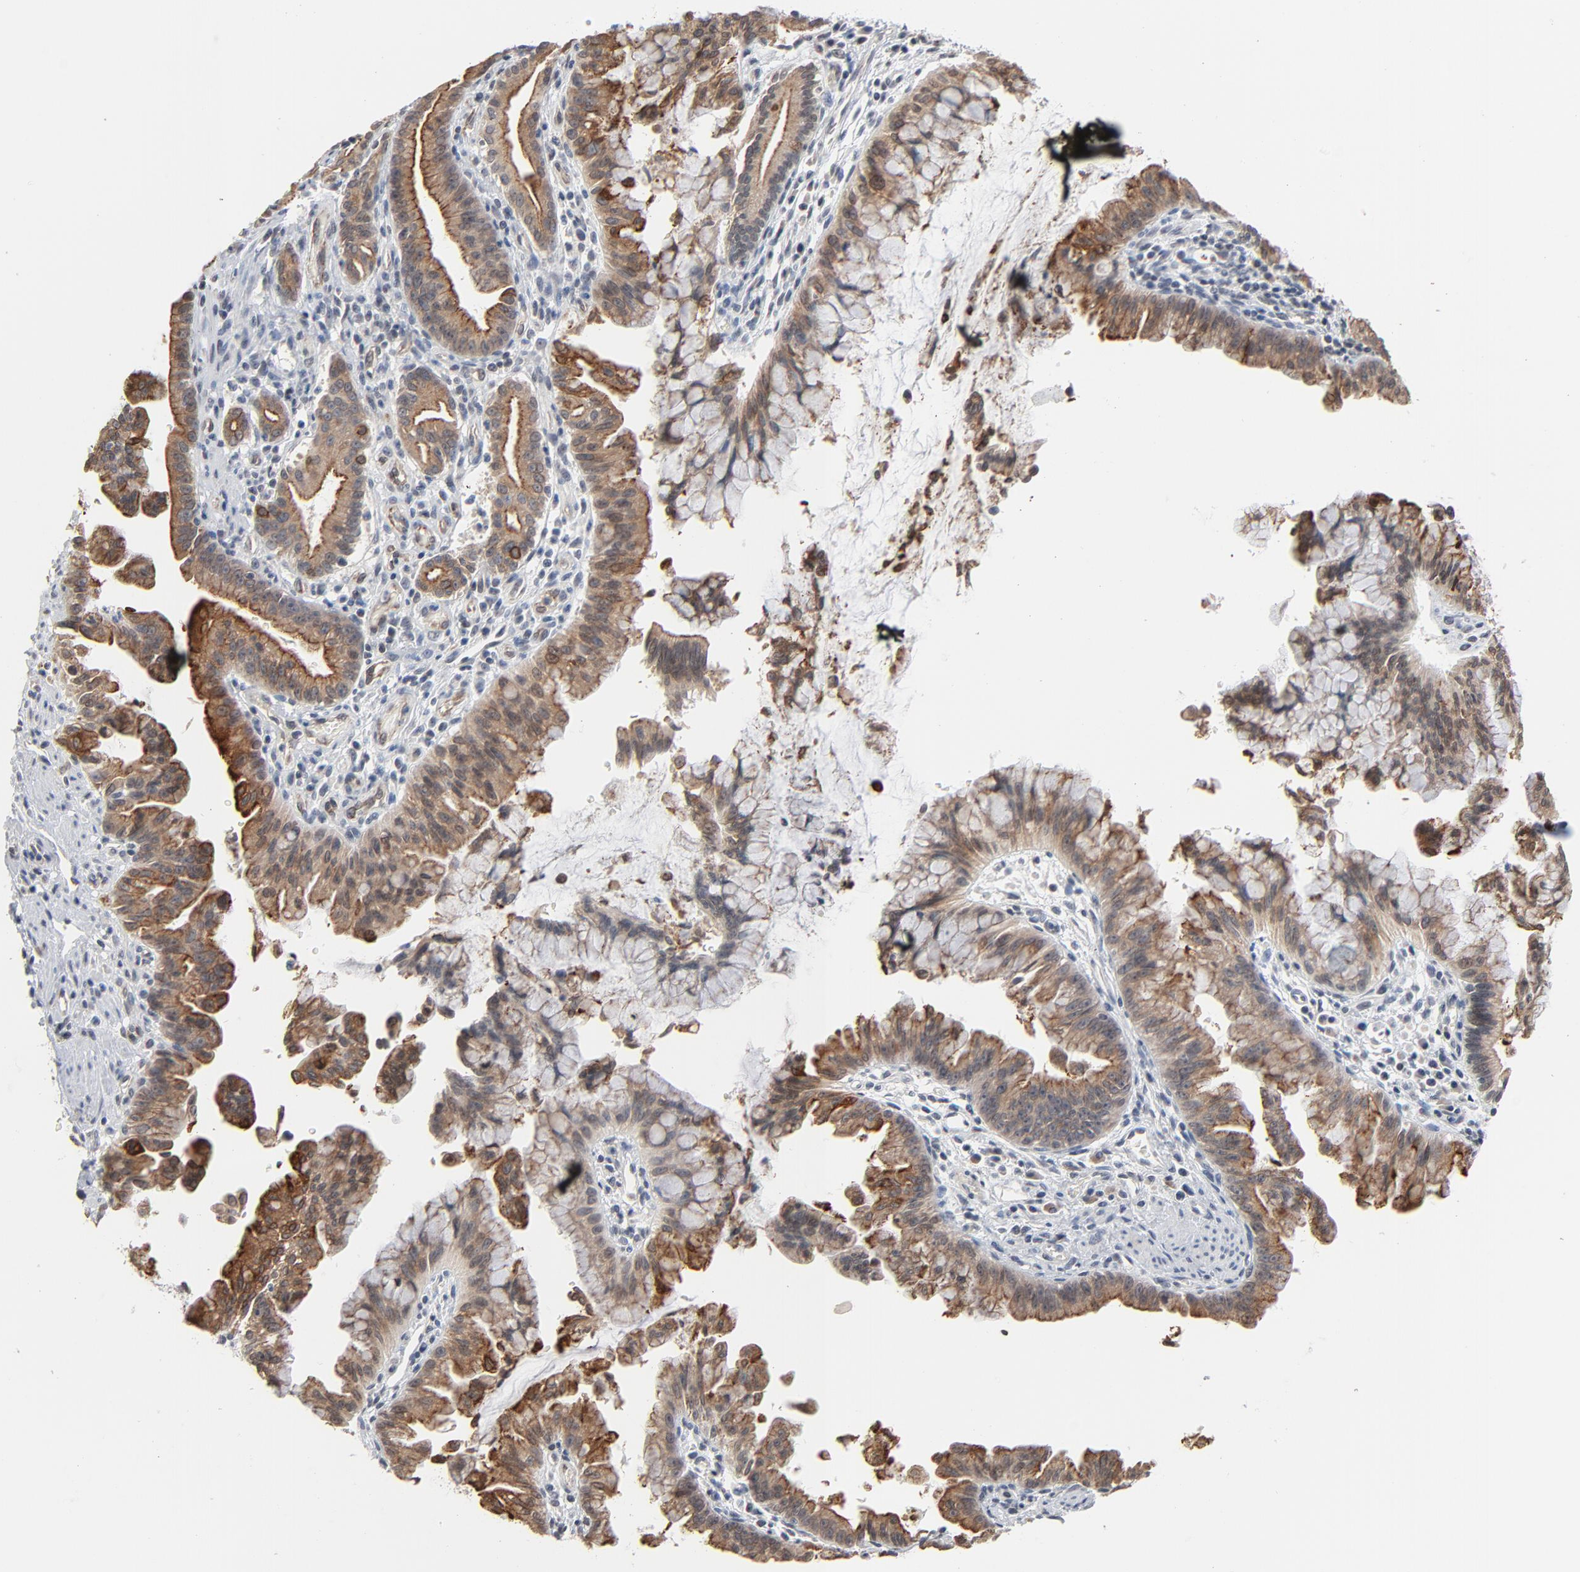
{"staining": {"intensity": "moderate", "quantity": ">75%", "location": "cytoplasmic/membranous"}, "tissue": "pancreatic cancer", "cell_type": "Tumor cells", "image_type": "cancer", "snomed": [{"axis": "morphology", "description": "Adenocarcinoma, NOS"}, {"axis": "topography", "description": "Pancreas"}], "caption": "Adenocarcinoma (pancreatic) stained with a brown dye exhibits moderate cytoplasmic/membranous positive staining in approximately >75% of tumor cells.", "gene": "ITPR3", "patient": {"sex": "male", "age": 59}}